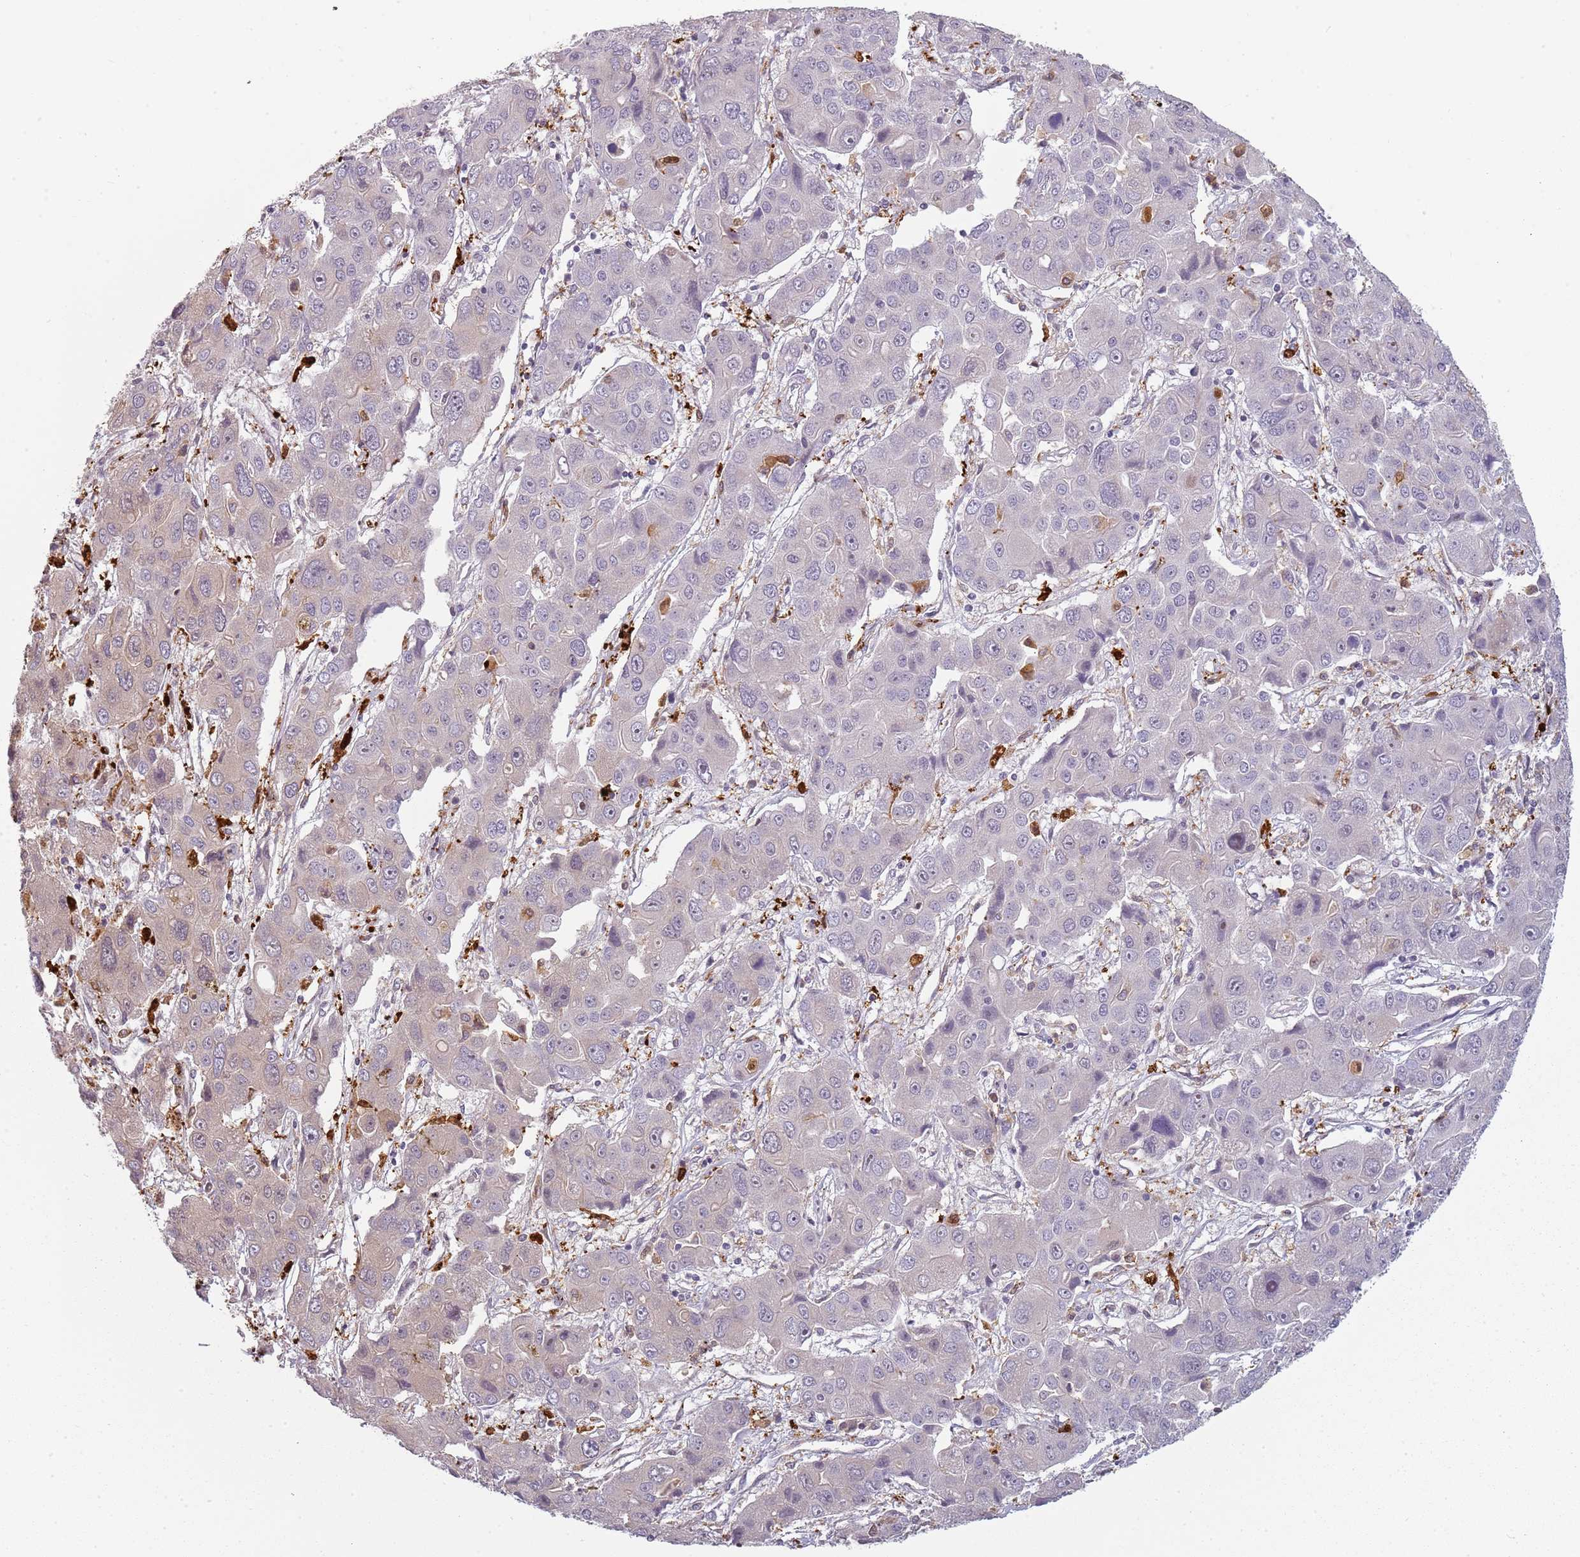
{"staining": {"intensity": "negative", "quantity": "none", "location": "none"}, "tissue": "liver cancer", "cell_type": "Tumor cells", "image_type": "cancer", "snomed": [{"axis": "morphology", "description": "Cholangiocarcinoma"}, {"axis": "topography", "description": "Liver"}], "caption": "The histopathology image demonstrates no staining of tumor cells in liver cancer (cholangiocarcinoma). (DAB (3,3'-diaminobenzidine) IHC visualized using brightfield microscopy, high magnification).", "gene": "CC2D2B", "patient": {"sex": "male", "age": 67}}